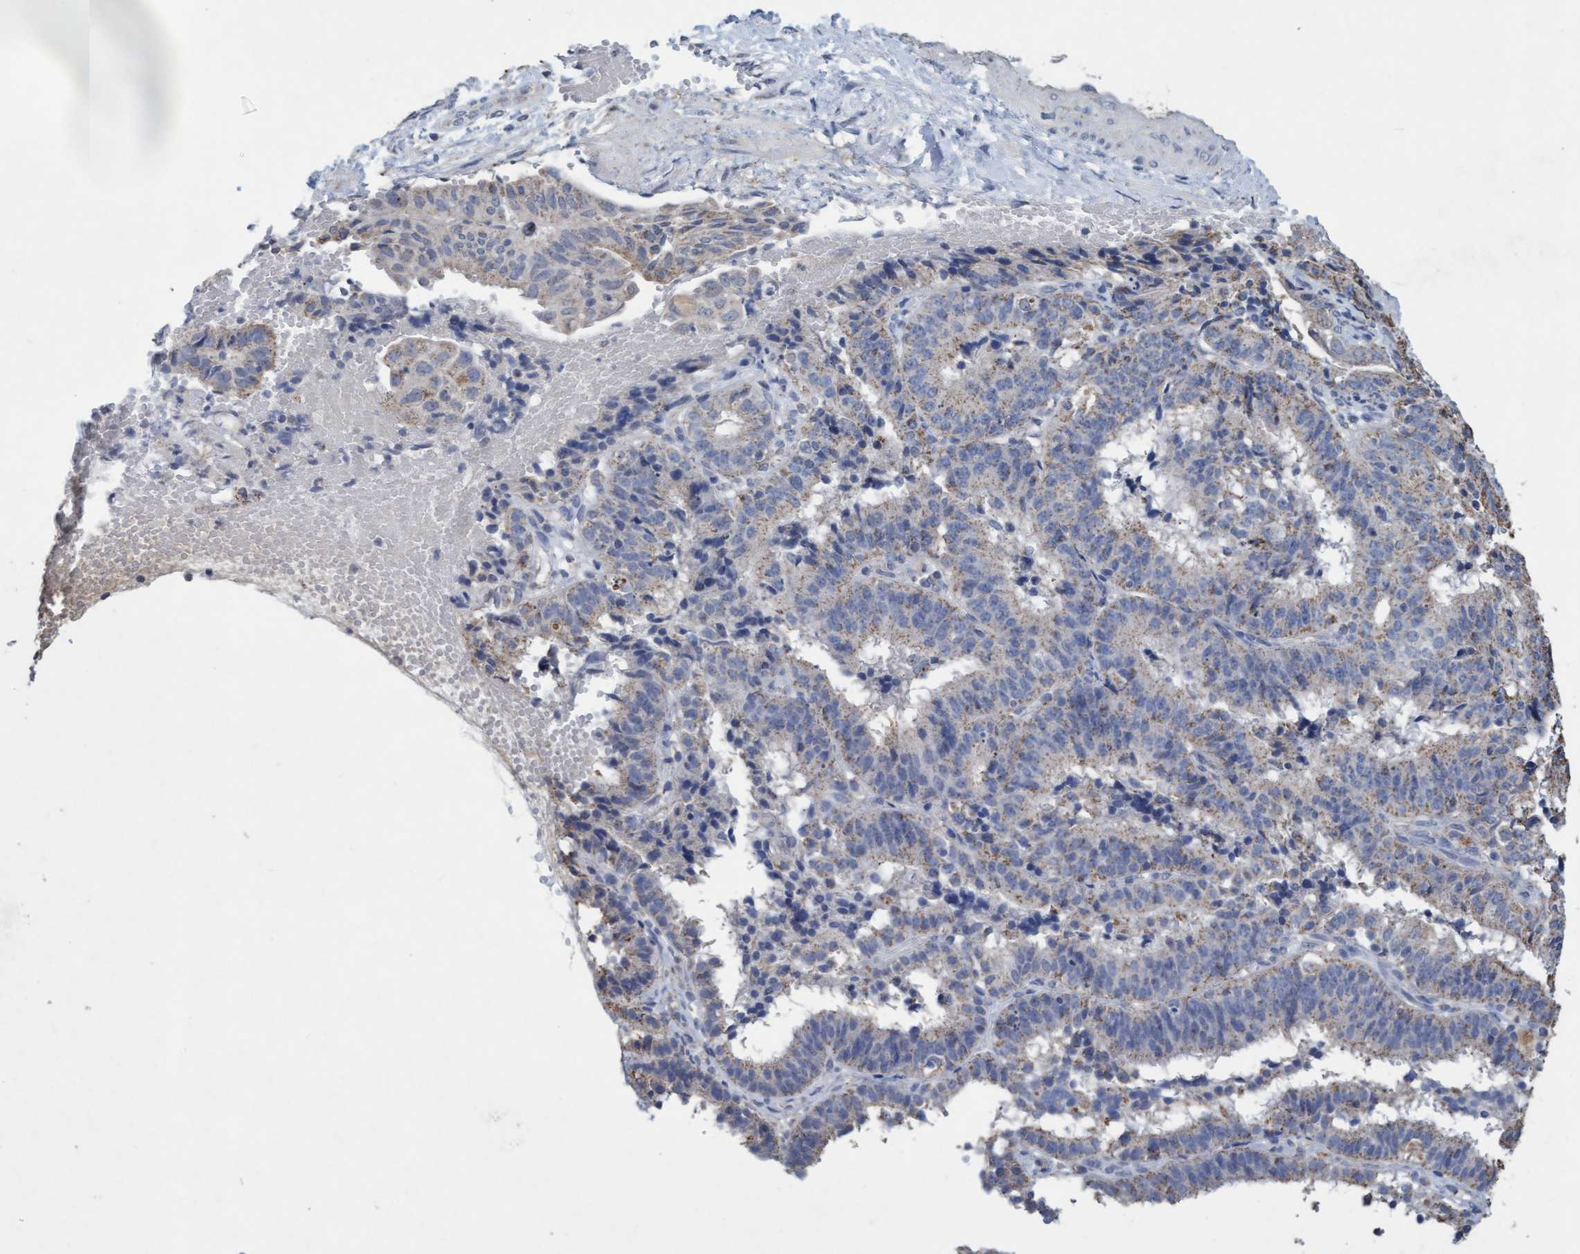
{"staining": {"intensity": "weak", "quantity": "<25%", "location": "cytoplasmic/membranous"}, "tissue": "endometrial cancer", "cell_type": "Tumor cells", "image_type": "cancer", "snomed": [{"axis": "morphology", "description": "Adenocarcinoma, NOS"}, {"axis": "topography", "description": "Endometrium"}], "caption": "Image shows no significant protein staining in tumor cells of endometrial cancer (adenocarcinoma).", "gene": "VSIG8", "patient": {"sex": "female", "age": 51}}